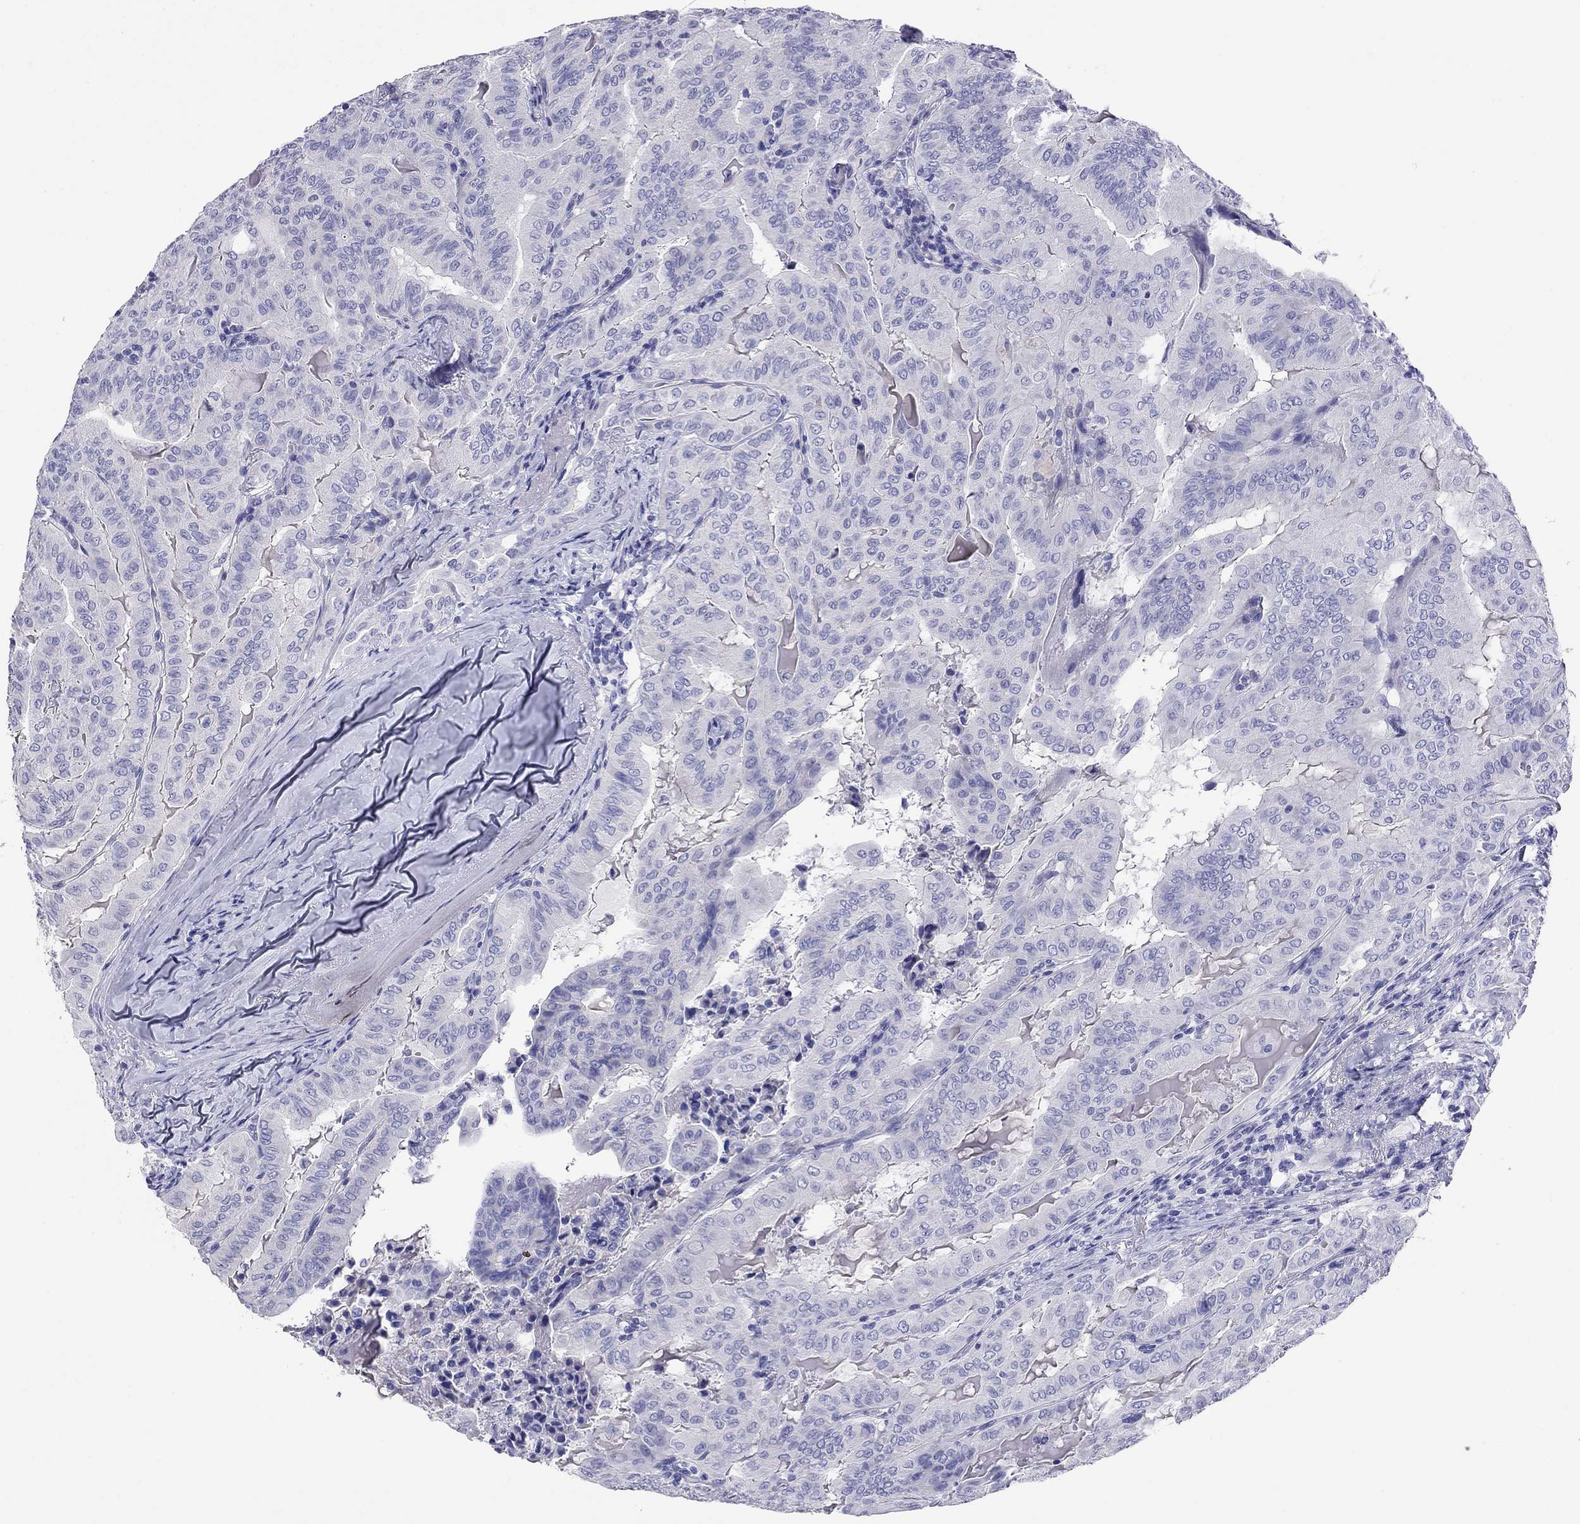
{"staining": {"intensity": "negative", "quantity": "none", "location": "none"}, "tissue": "thyroid cancer", "cell_type": "Tumor cells", "image_type": "cancer", "snomed": [{"axis": "morphology", "description": "Papillary adenocarcinoma, NOS"}, {"axis": "topography", "description": "Thyroid gland"}], "caption": "The image demonstrates no significant staining in tumor cells of papillary adenocarcinoma (thyroid).", "gene": "KIAA2012", "patient": {"sex": "female", "age": 68}}